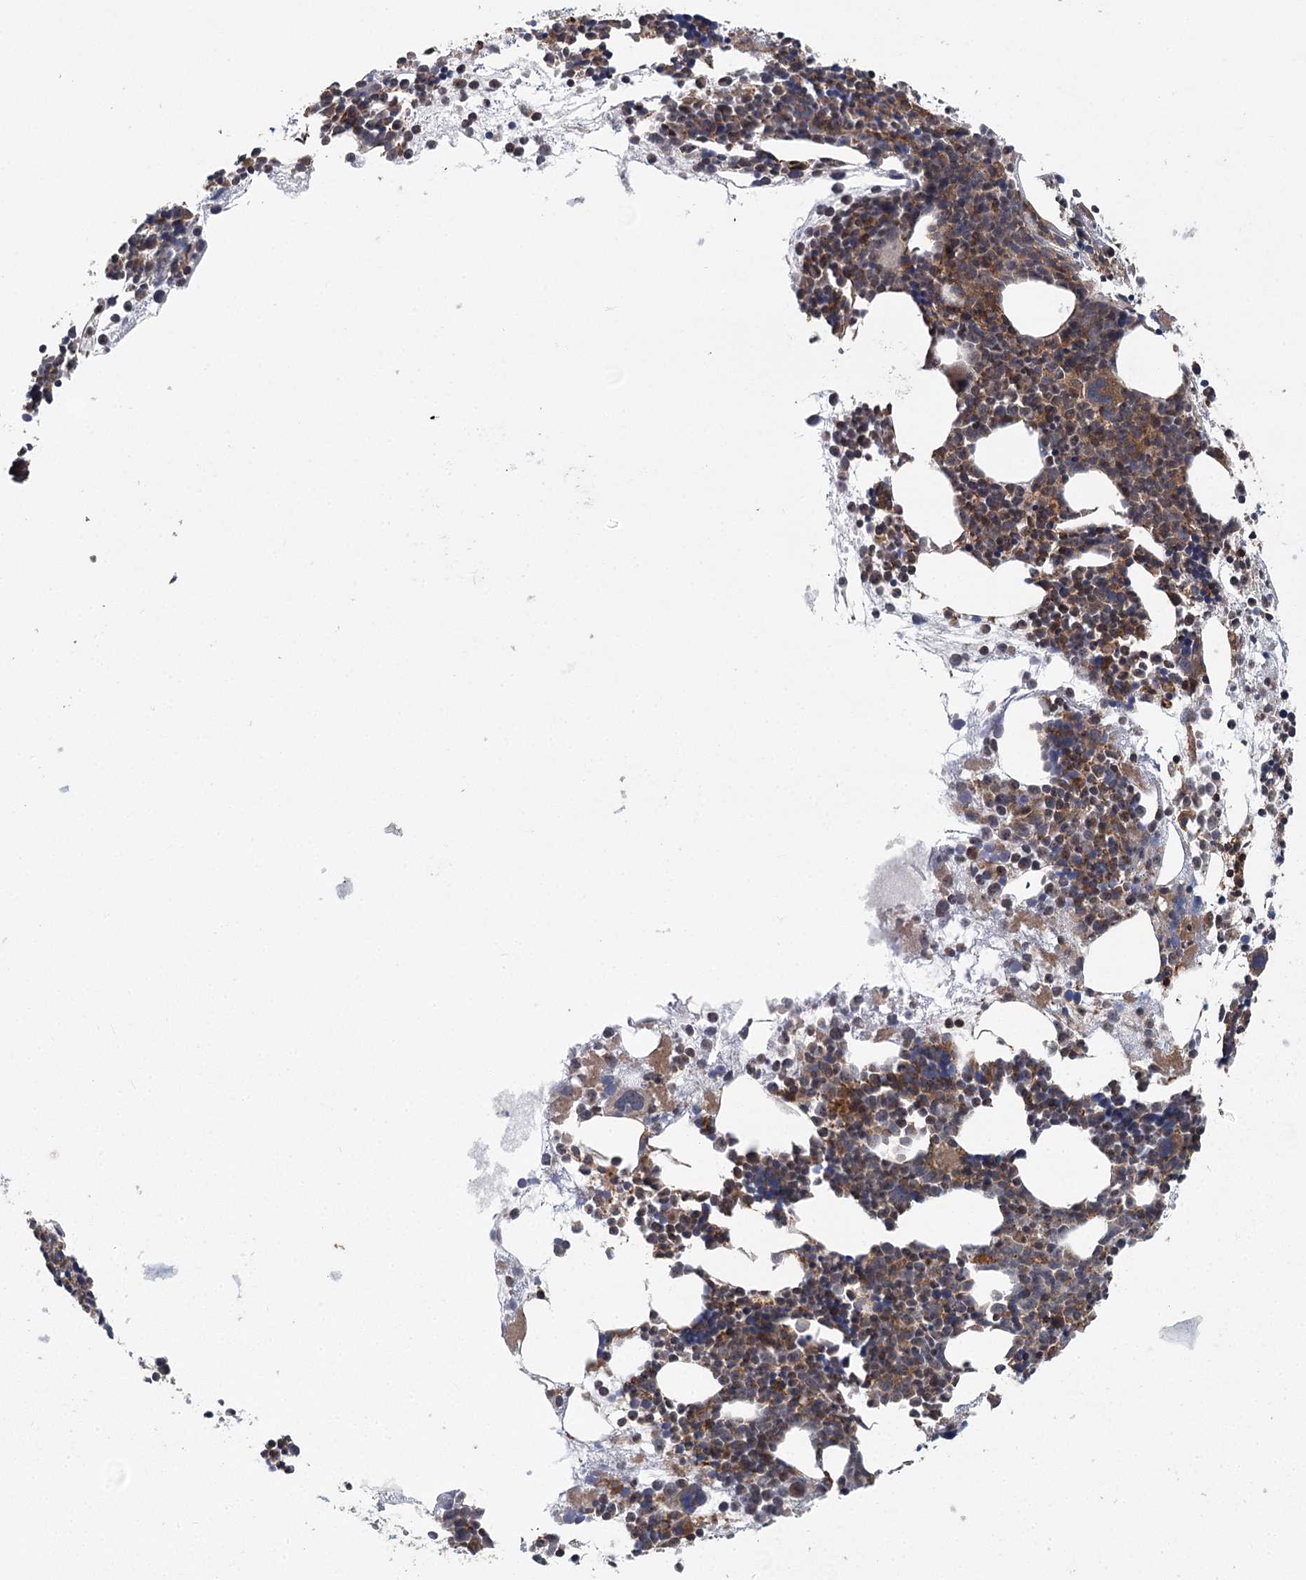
{"staining": {"intensity": "moderate", "quantity": "25%-75%", "location": "cytoplasmic/membranous"}, "tissue": "bone marrow", "cell_type": "Hematopoietic cells", "image_type": "normal", "snomed": [{"axis": "morphology", "description": "Normal tissue, NOS"}, {"axis": "topography", "description": "Bone marrow"}], "caption": "Immunohistochemical staining of normal human bone marrow exhibits 25%-75% levels of moderate cytoplasmic/membranous protein expression in approximately 25%-75% of hematopoietic cells.", "gene": "C12orf4", "patient": {"sex": "female", "age": 89}}